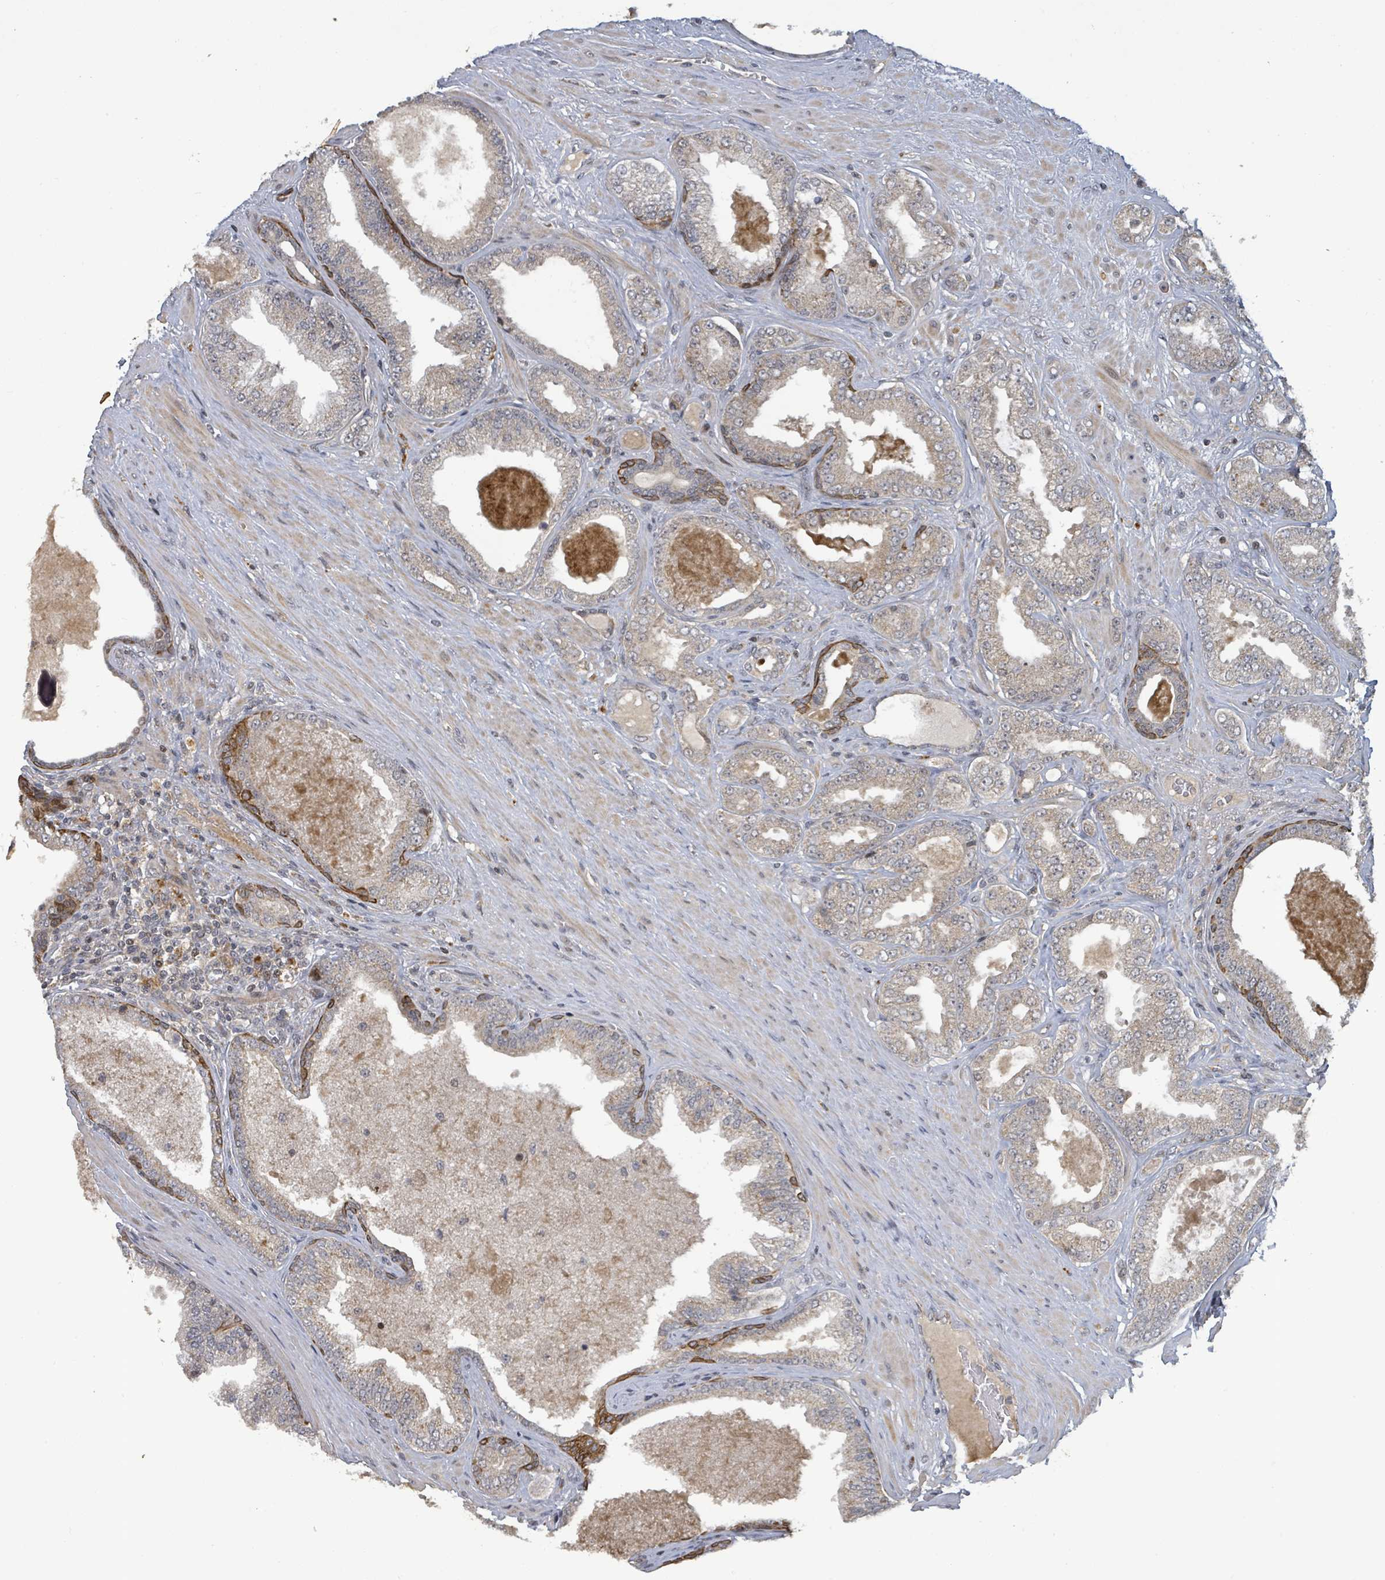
{"staining": {"intensity": "weak", "quantity": ">75%", "location": "cytoplasmic/membranous"}, "tissue": "prostate cancer", "cell_type": "Tumor cells", "image_type": "cancer", "snomed": [{"axis": "morphology", "description": "Adenocarcinoma, Low grade"}, {"axis": "topography", "description": "Prostate"}], "caption": "DAB immunohistochemical staining of human prostate cancer exhibits weak cytoplasmic/membranous protein staining in approximately >75% of tumor cells.", "gene": "ITGA11", "patient": {"sex": "male", "age": 63}}